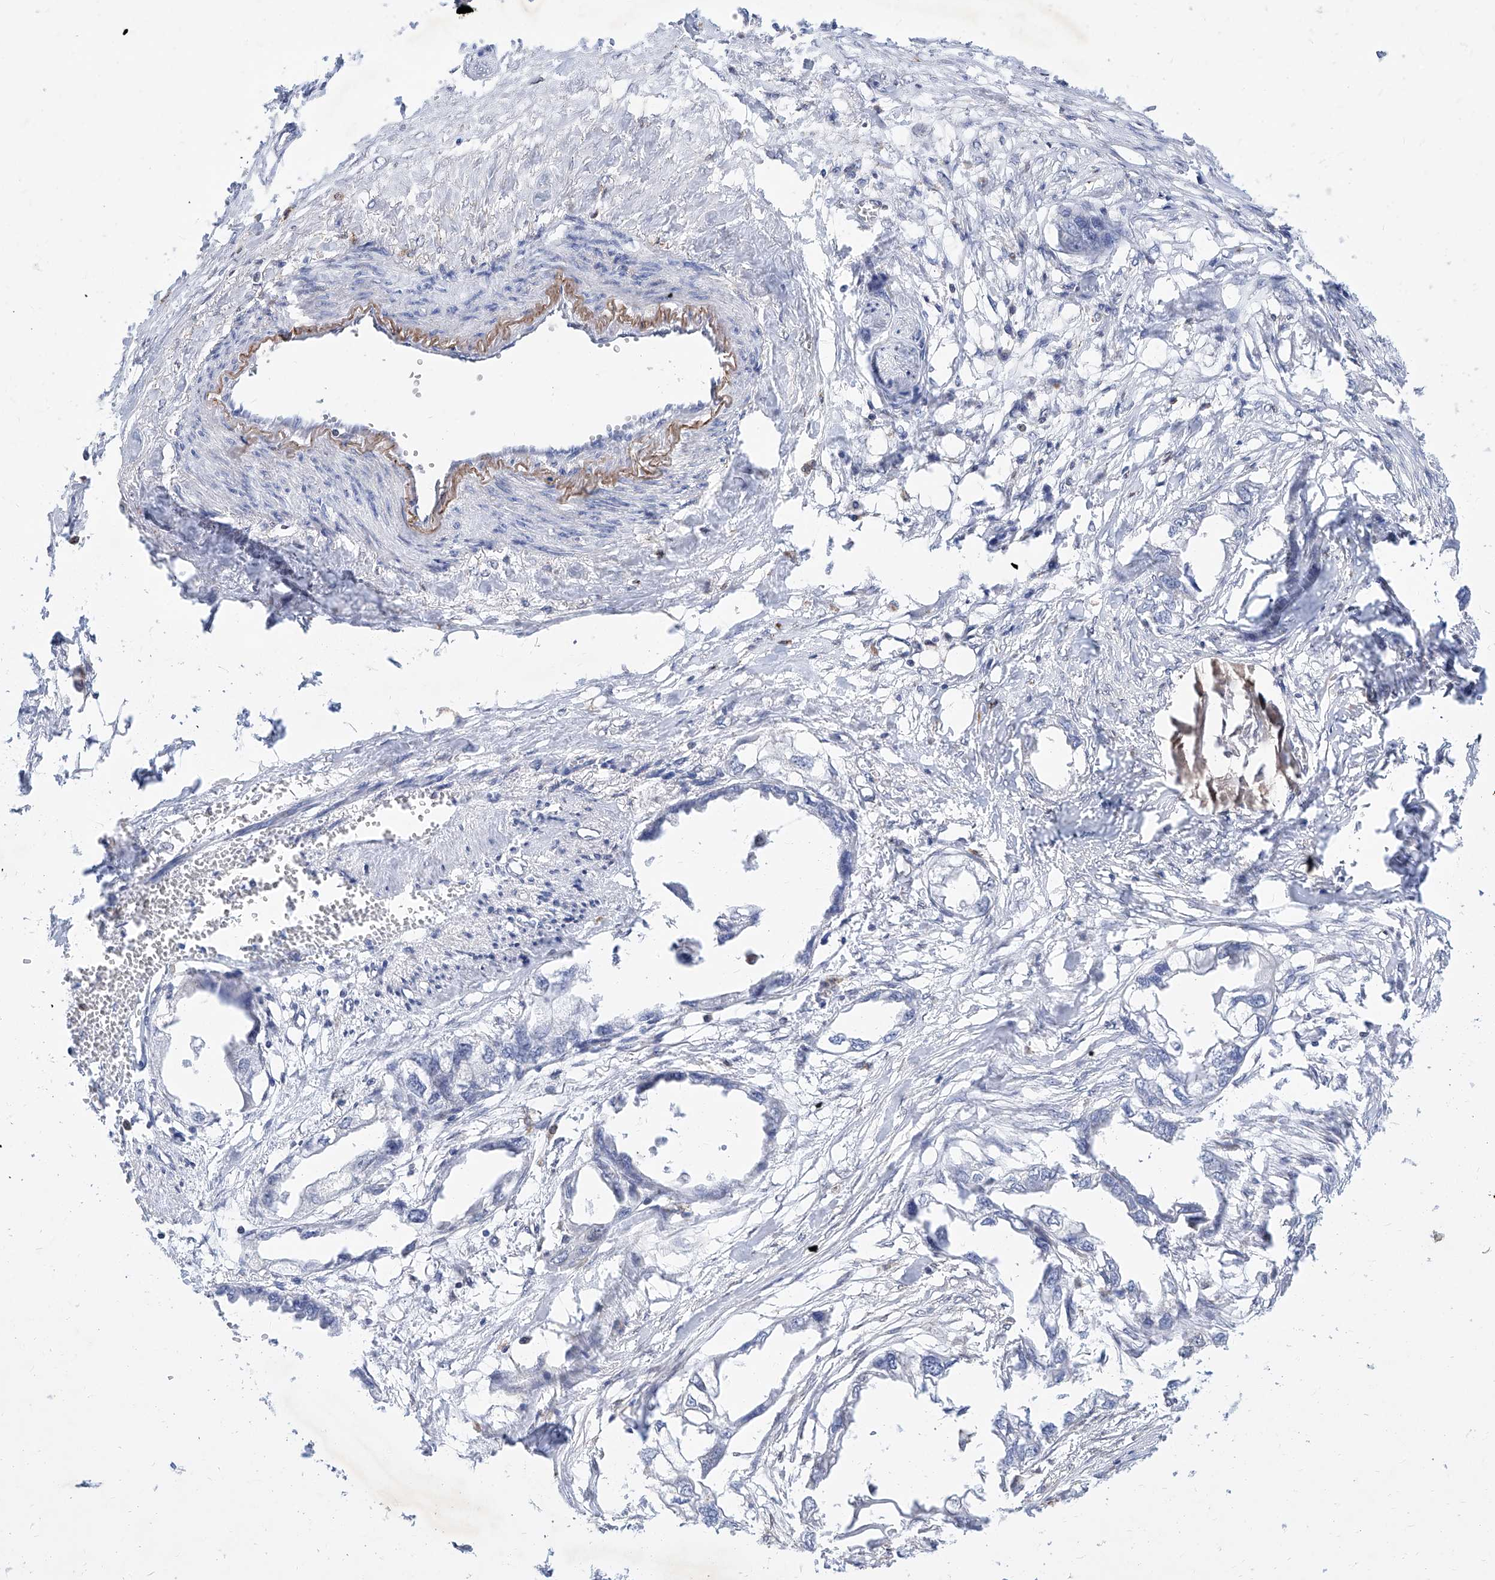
{"staining": {"intensity": "negative", "quantity": "none", "location": "none"}, "tissue": "endometrial cancer", "cell_type": "Tumor cells", "image_type": "cancer", "snomed": [{"axis": "morphology", "description": "Adenocarcinoma, NOS"}, {"axis": "morphology", "description": "Adenocarcinoma, metastatic, NOS"}, {"axis": "topography", "description": "Adipose tissue"}, {"axis": "topography", "description": "Endometrium"}], "caption": "Immunohistochemistry (IHC) micrograph of neoplastic tissue: human adenocarcinoma (endometrial) stained with DAB displays no significant protein staining in tumor cells.", "gene": "MX2", "patient": {"sex": "female", "age": 67}}